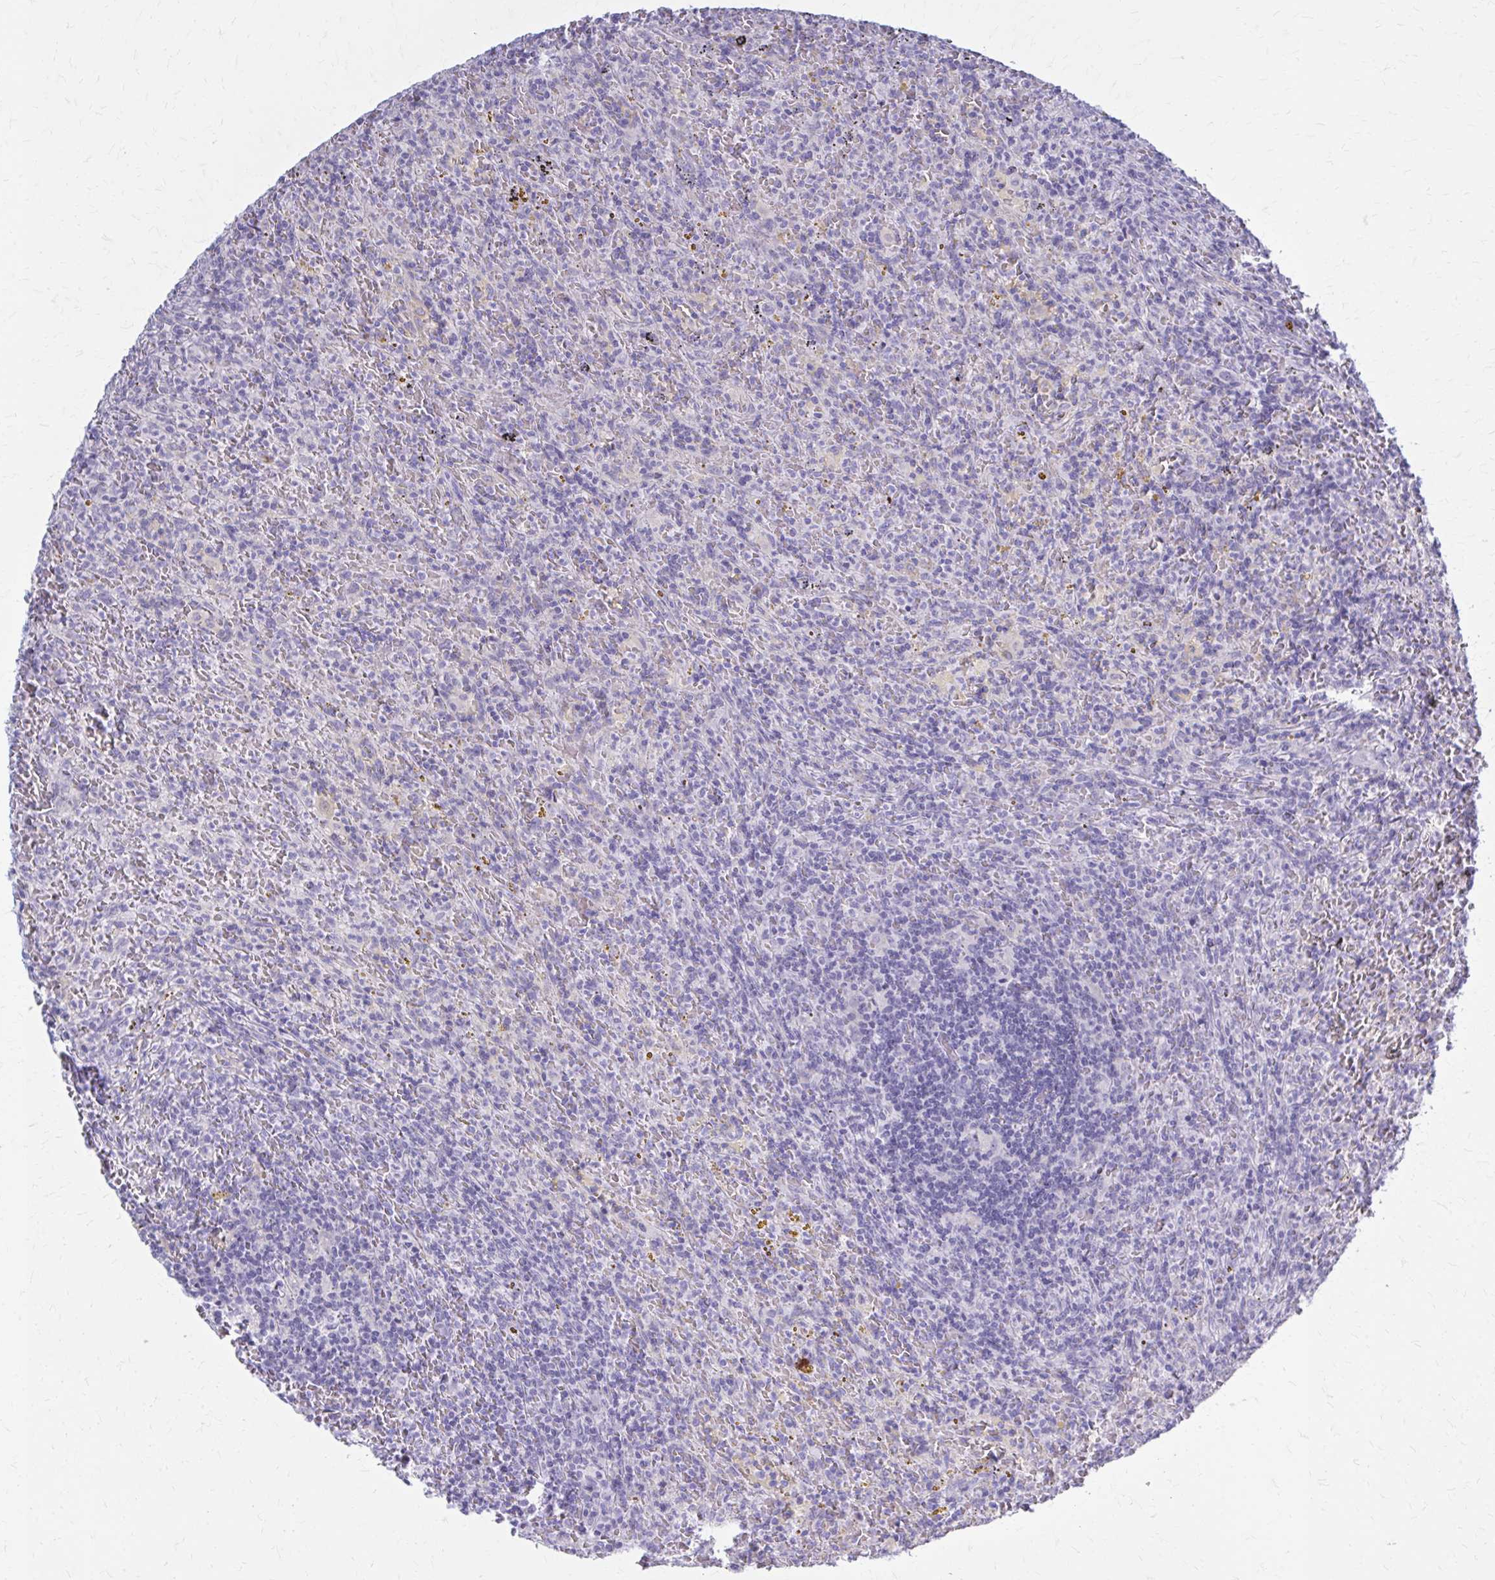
{"staining": {"intensity": "negative", "quantity": "none", "location": "none"}, "tissue": "lymphoma", "cell_type": "Tumor cells", "image_type": "cancer", "snomed": [{"axis": "morphology", "description": "Malignant lymphoma, non-Hodgkin's type, Low grade"}, {"axis": "topography", "description": "Spleen"}], "caption": "DAB immunohistochemical staining of human malignant lymphoma, non-Hodgkin's type (low-grade) shows no significant expression in tumor cells. Brightfield microscopy of IHC stained with DAB (3,3'-diaminobenzidine) (brown) and hematoxylin (blue), captured at high magnification.", "gene": "SERPIND1", "patient": {"sex": "female", "age": 70}}